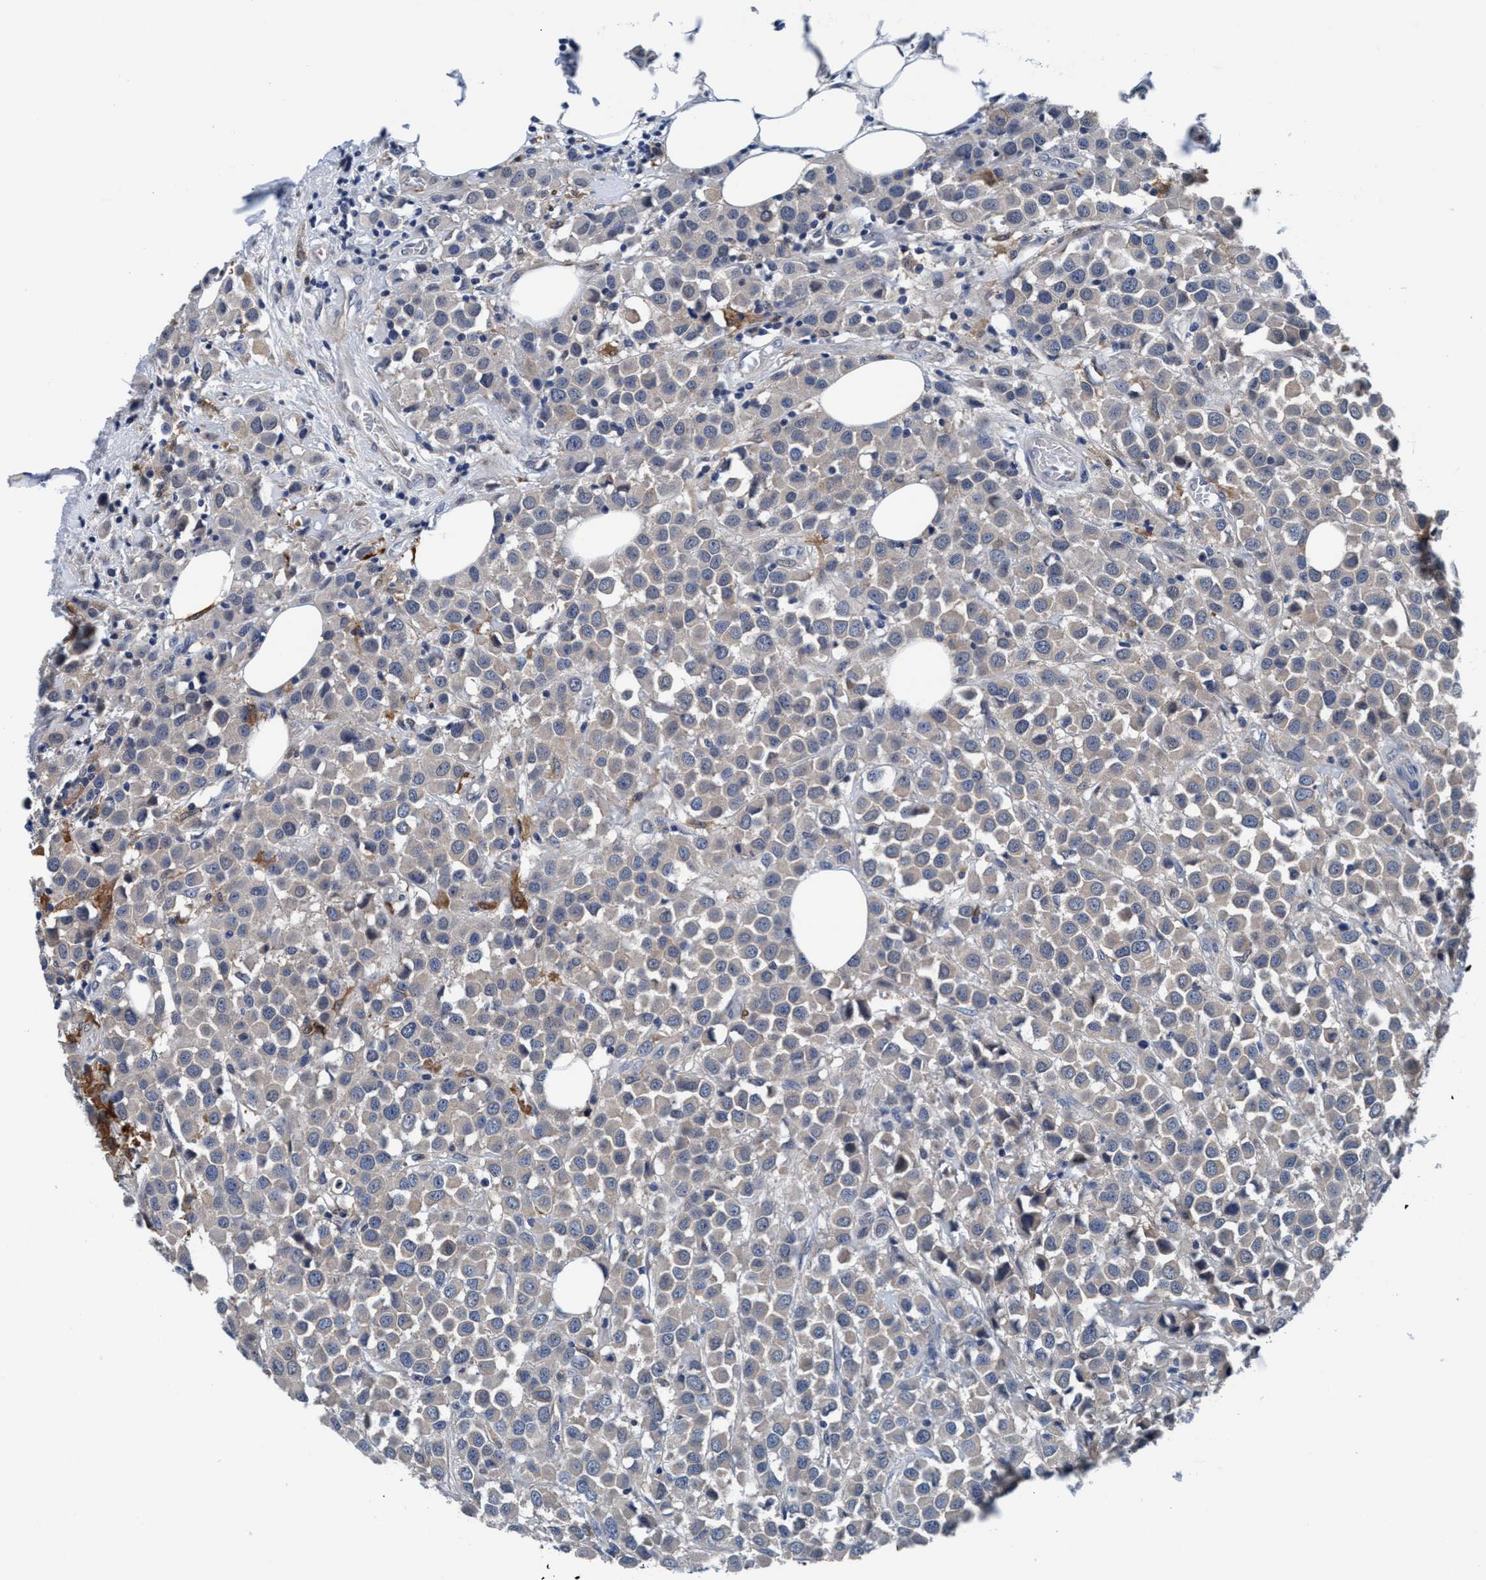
{"staining": {"intensity": "weak", "quantity": "25%-75%", "location": "cytoplasmic/membranous"}, "tissue": "breast cancer", "cell_type": "Tumor cells", "image_type": "cancer", "snomed": [{"axis": "morphology", "description": "Duct carcinoma"}, {"axis": "topography", "description": "Breast"}], "caption": "Human breast cancer (intraductal carcinoma) stained with a brown dye displays weak cytoplasmic/membranous positive positivity in about 25%-75% of tumor cells.", "gene": "TMEM94", "patient": {"sex": "female", "age": 61}}